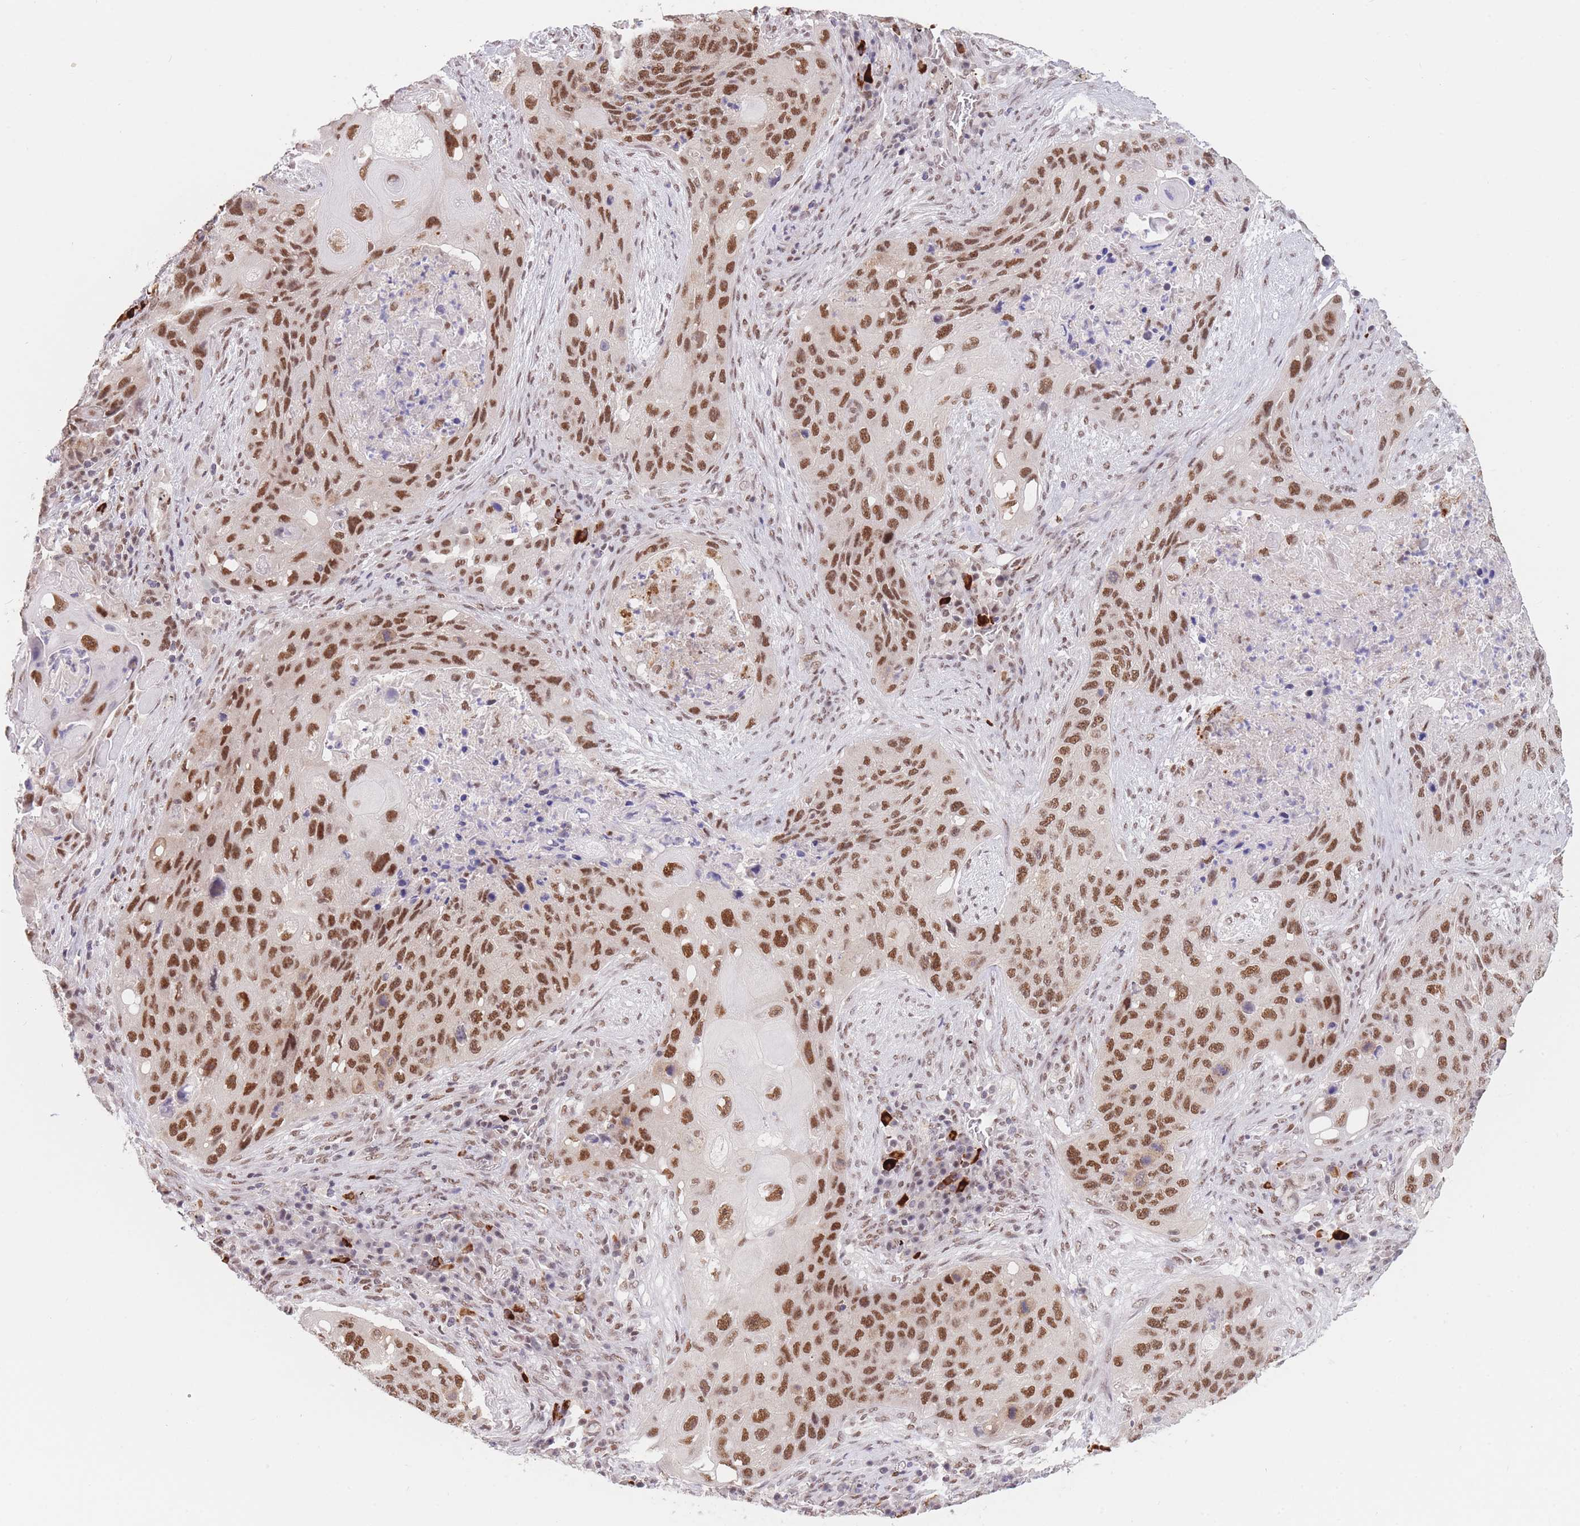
{"staining": {"intensity": "moderate", "quantity": ">75%", "location": "nuclear"}, "tissue": "lung cancer", "cell_type": "Tumor cells", "image_type": "cancer", "snomed": [{"axis": "morphology", "description": "Squamous cell carcinoma, NOS"}, {"axis": "topography", "description": "Lung"}], "caption": "Immunohistochemical staining of lung cancer (squamous cell carcinoma) exhibits moderate nuclear protein positivity in approximately >75% of tumor cells. (IHC, brightfield microscopy, high magnification).", "gene": "SMAD9", "patient": {"sex": "female", "age": 63}}